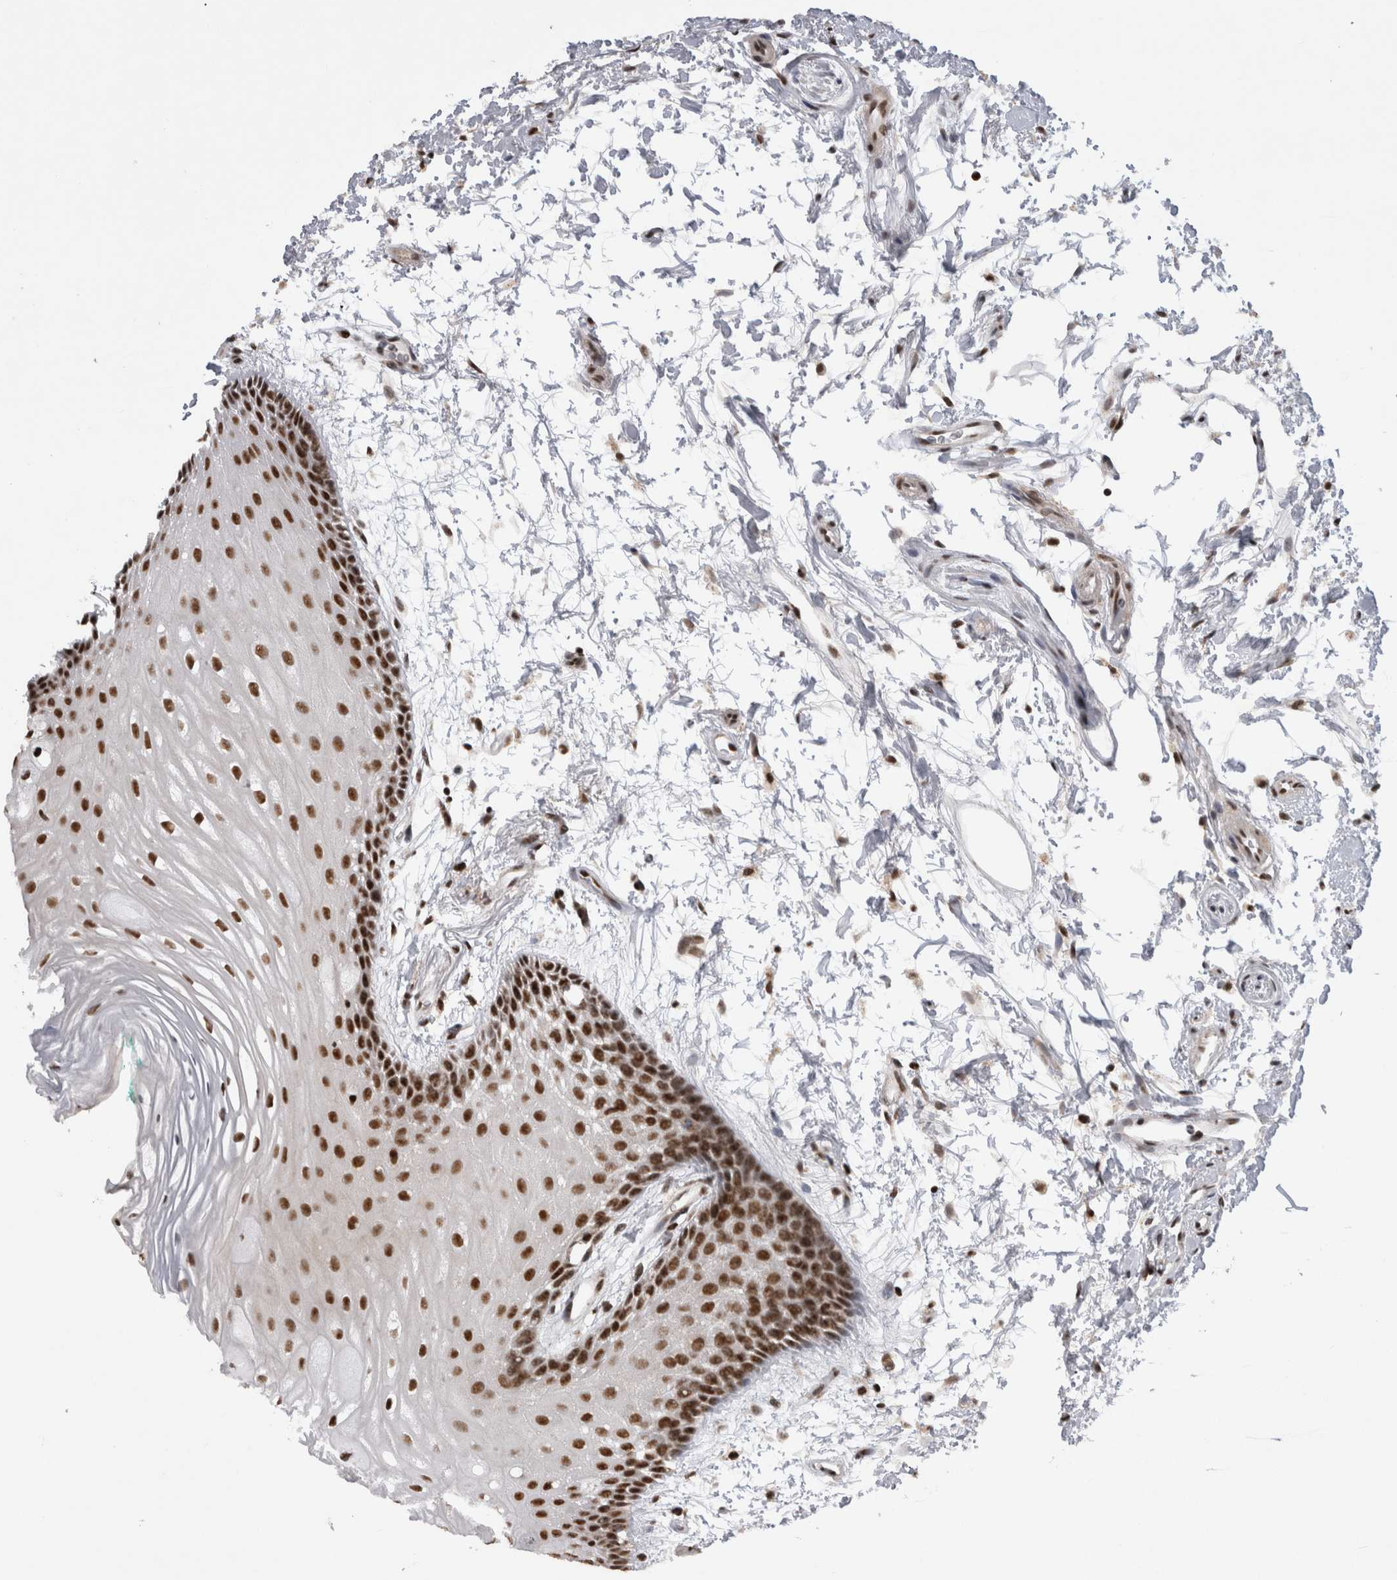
{"staining": {"intensity": "strong", "quantity": ">75%", "location": "nuclear"}, "tissue": "oral mucosa", "cell_type": "Squamous epithelial cells", "image_type": "normal", "snomed": [{"axis": "morphology", "description": "Normal tissue, NOS"}, {"axis": "topography", "description": "Skeletal muscle"}, {"axis": "topography", "description": "Oral tissue"}, {"axis": "topography", "description": "Peripheral nerve tissue"}], "caption": "This is an image of immunohistochemistry (IHC) staining of benign oral mucosa, which shows strong expression in the nuclear of squamous epithelial cells.", "gene": "CDK11A", "patient": {"sex": "female", "age": 84}}